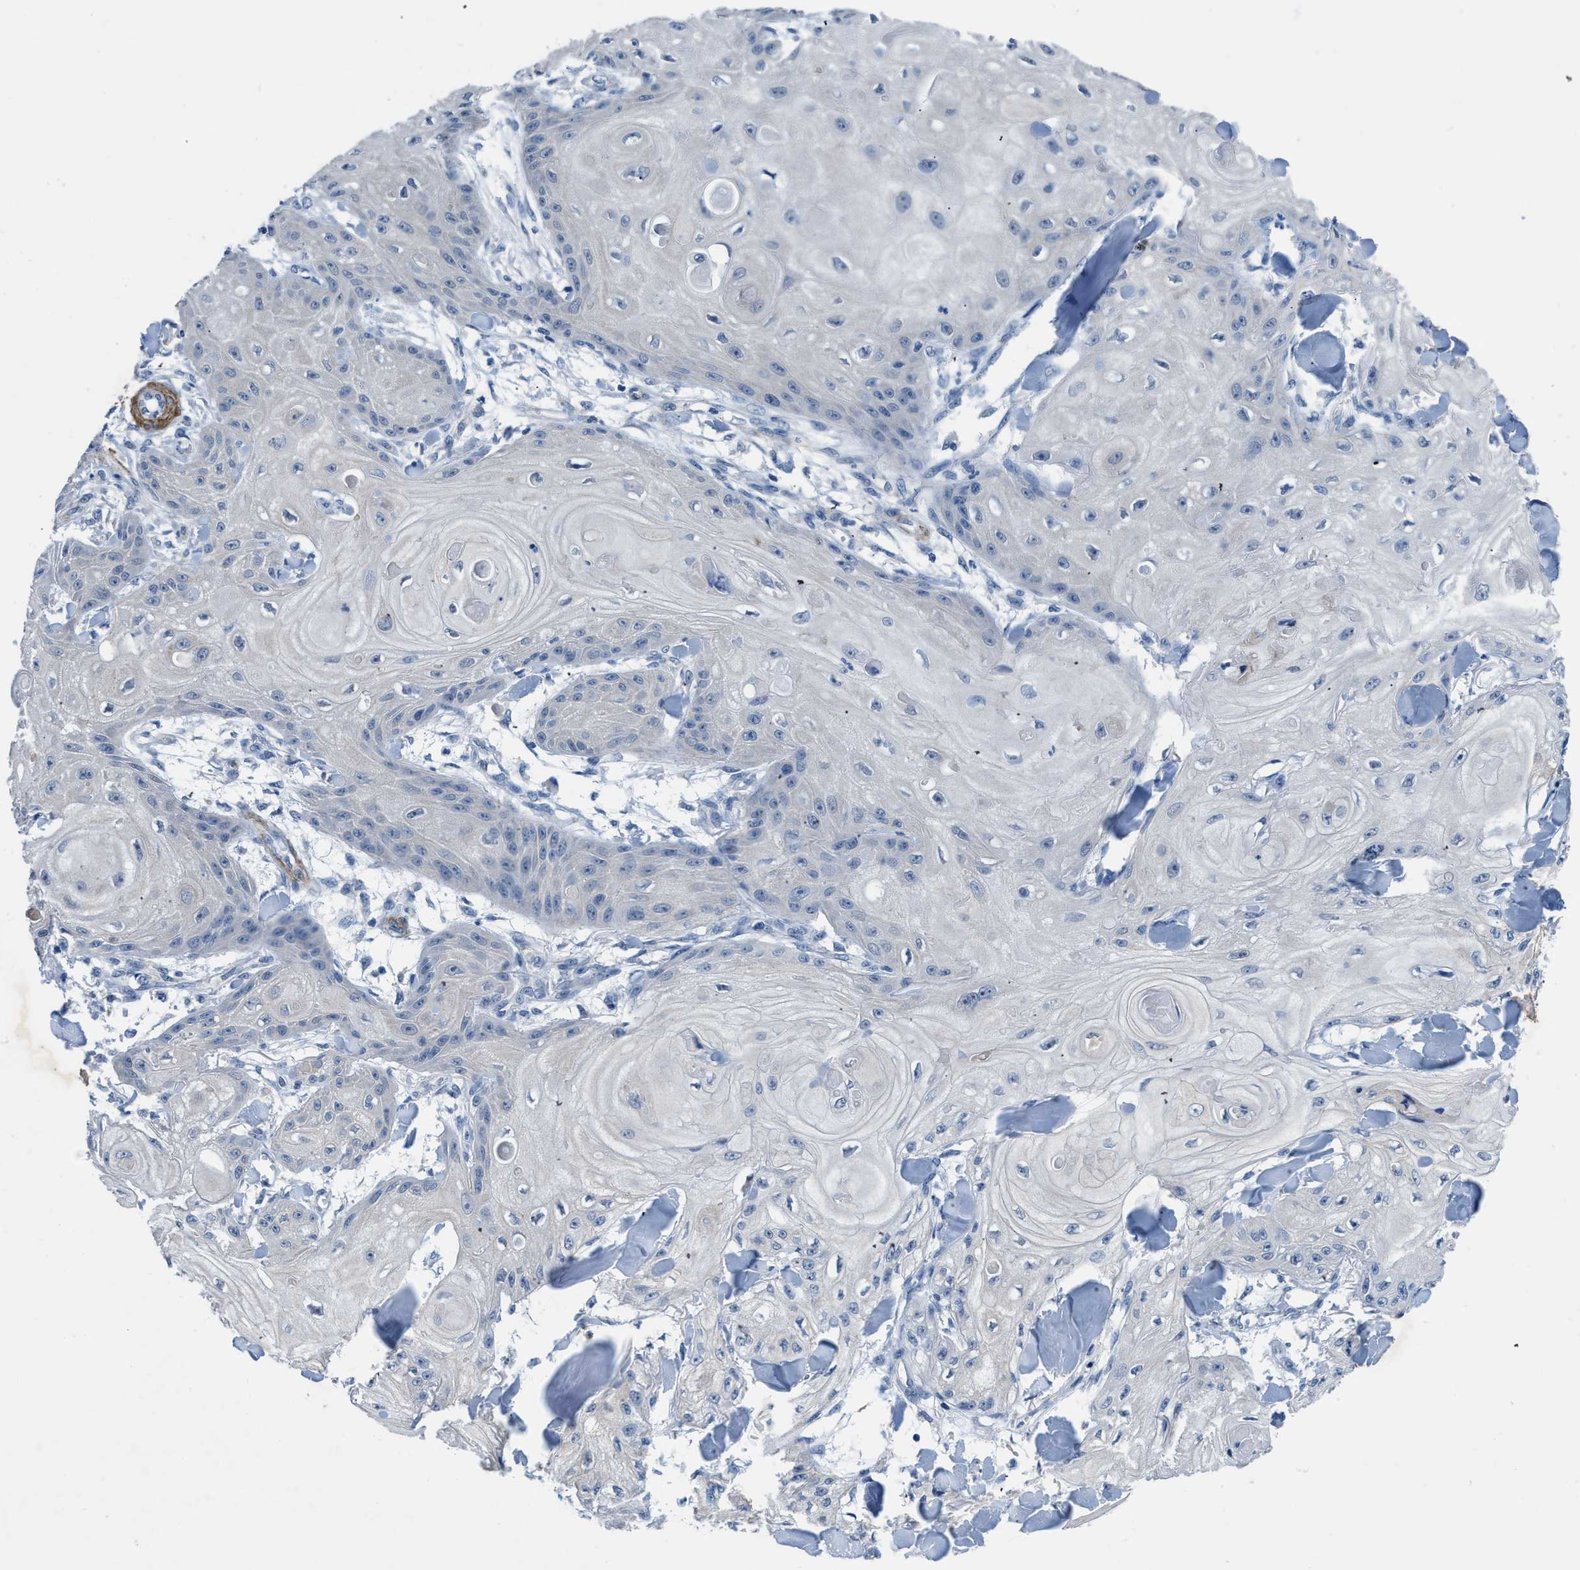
{"staining": {"intensity": "negative", "quantity": "none", "location": "none"}, "tissue": "skin cancer", "cell_type": "Tumor cells", "image_type": "cancer", "snomed": [{"axis": "morphology", "description": "Squamous cell carcinoma, NOS"}, {"axis": "topography", "description": "Skin"}], "caption": "Immunohistochemical staining of human skin cancer (squamous cell carcinoma) reveals no significant expression in tumor cells. (IHC, brightfield microscopy, high magnification).", "gene": "LANCL2", "patient": {"sex": "male", "age": 74}}